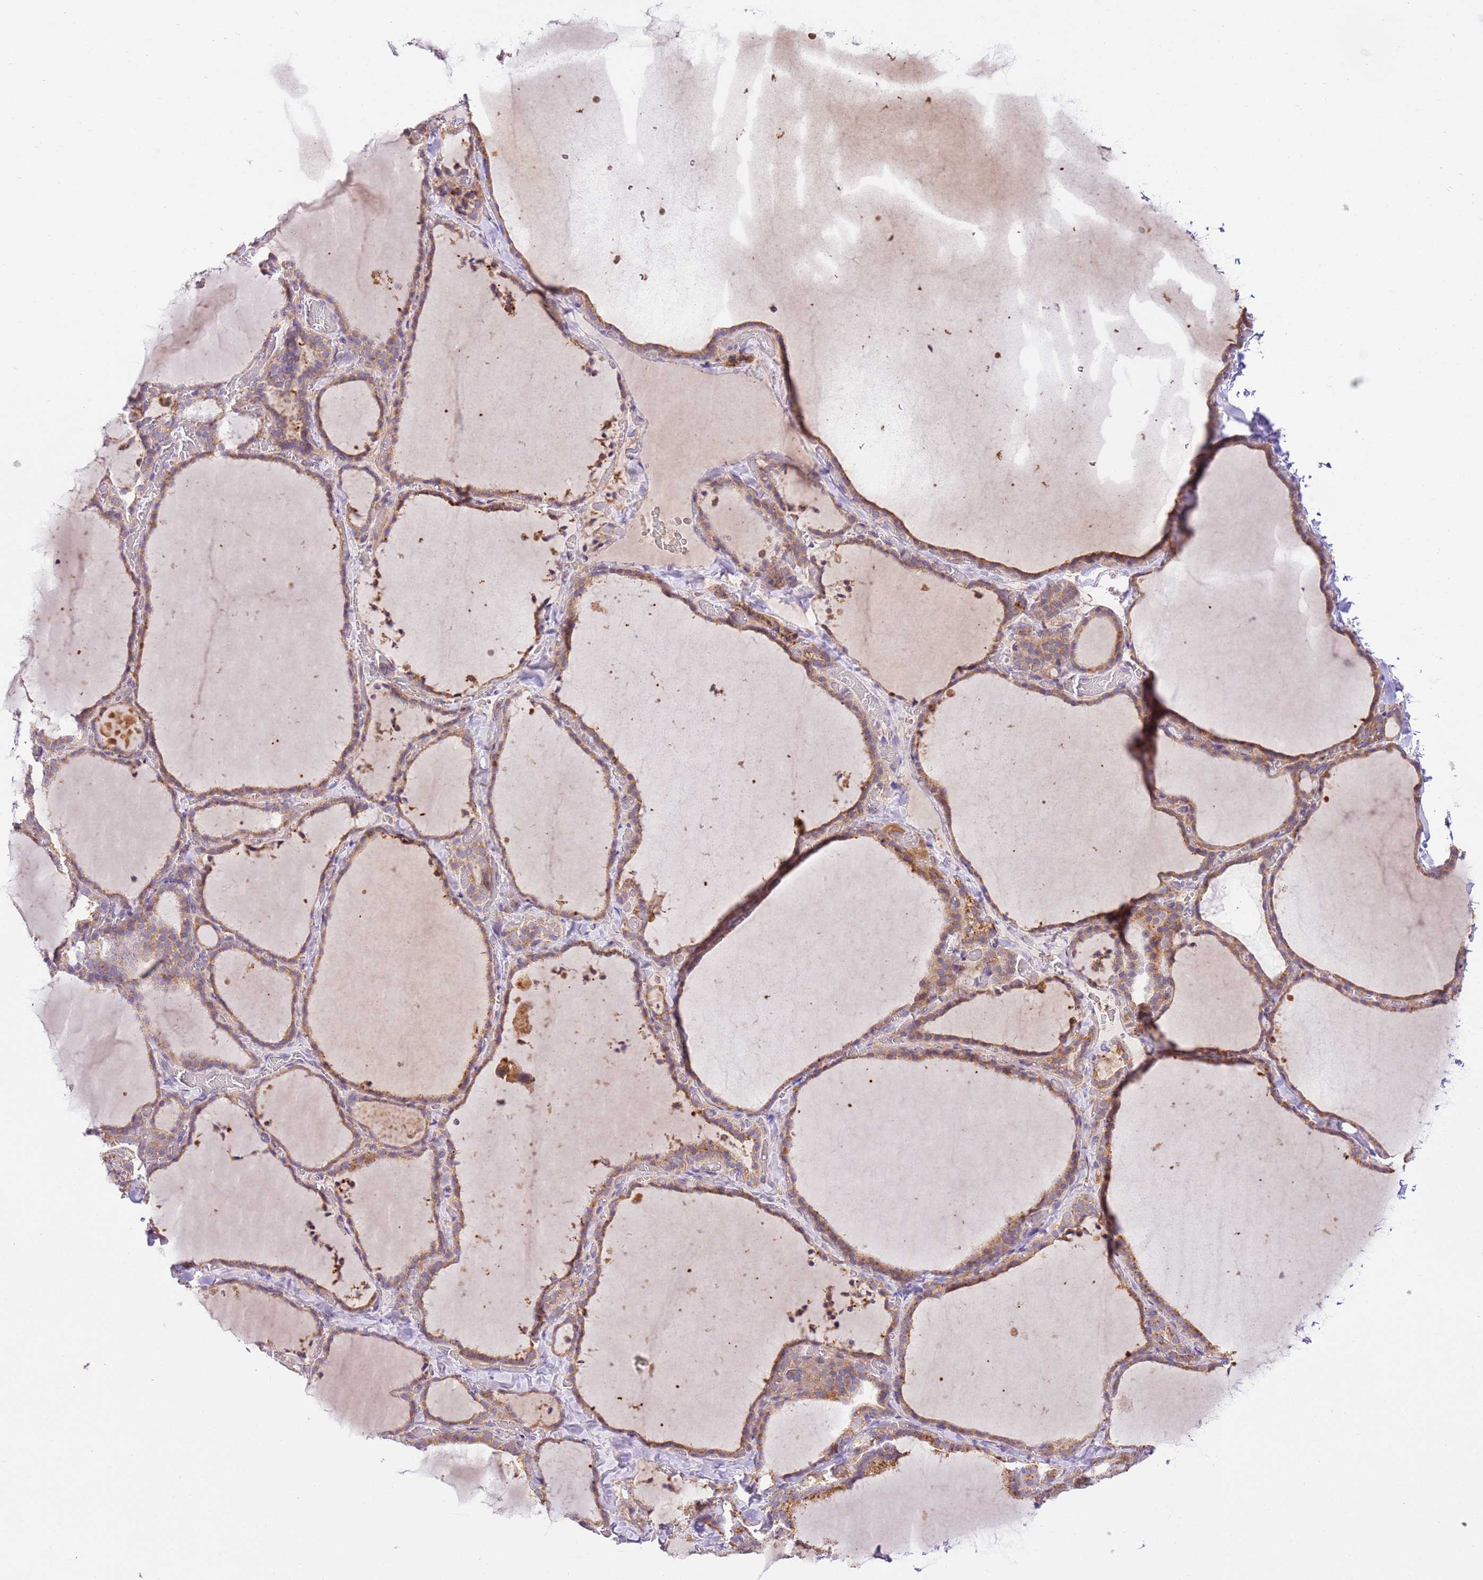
{"staining": {"intensity": "moderate", "quantity": ">75%", "location": "cytoplasmic/membranous"}, "tissue": "thyroid gland", "cell_type": "Glandular cells", "image_type": "normal", "snomed": [{"axis": "morphology", "description": "Normal tissue, NOS"}, {"axis": "topography", "description": "Thyroid gland"}], "caption": "Immunohistochemical staining of unremarkable thyroid gland demonstrates medium levels of moderate cytoplasmic/membranous positivity in approximately >75% of glandular cells. The staining was performed using DAB (3,3'-diaminobenzidine) to visualize the protein expression in brown, while the nuclei were stained in blue with hematoxylin (Magnification: 20x).", "gene": "SPATA2L", "patient": {"sex": "female", "age": 22}}